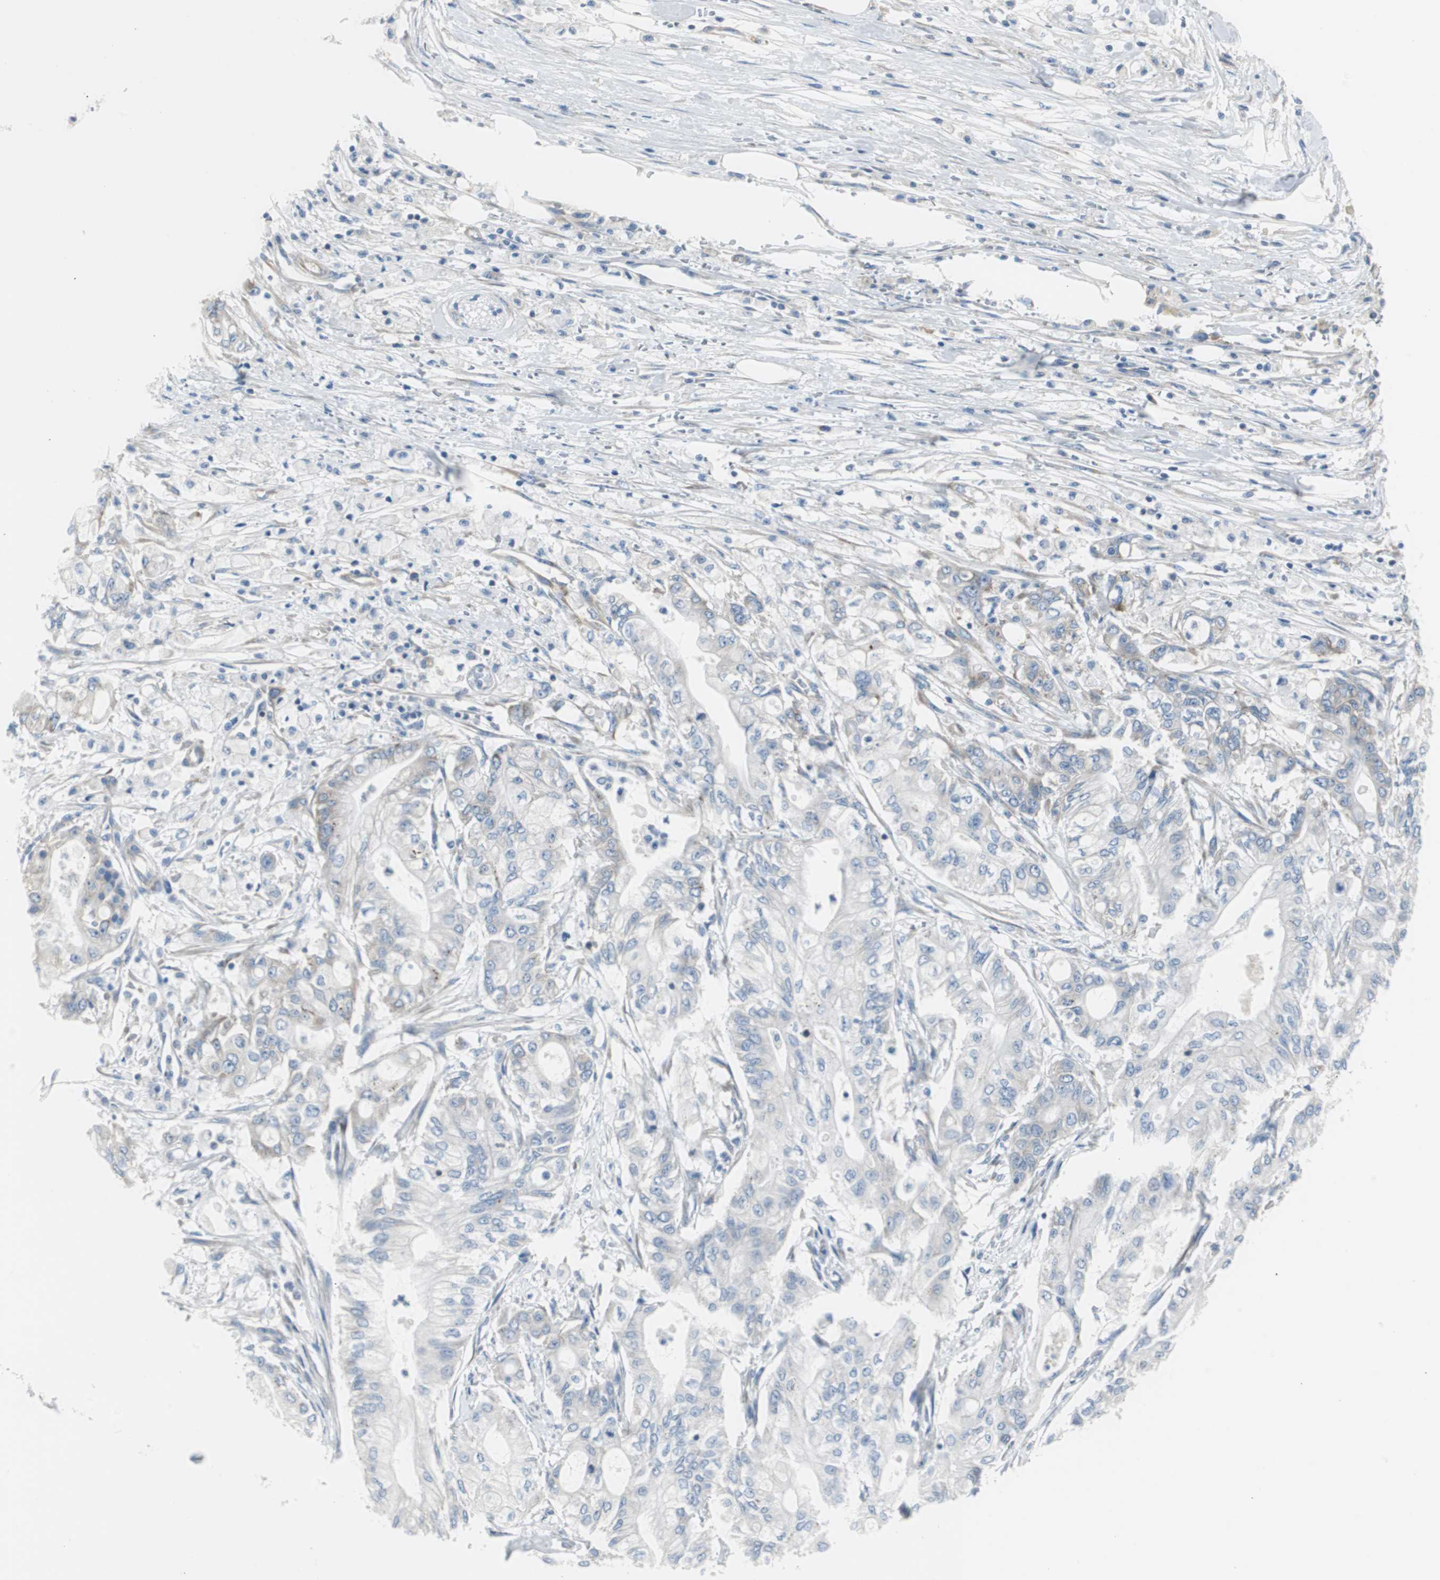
{"staining": {"intensity": "negative", "quantity": "none", "location": "none"}, "tissue": "pancreatic cancer", "cell_type": "Tumor cells", "image_type": "cancer", "snomed": [{"axis": "morphology", "description": "Adenocarcinoma, NOS"}, {"axis": "topography", "description": "Pancreas"}], "caption": "This is an immunohistochemistry photomicrograph of human pancreatic adenocarcinoma. There is no positivity in tumor cells.", "gene": "RPS12", "patient": {"sex": "male", "age": 70}}